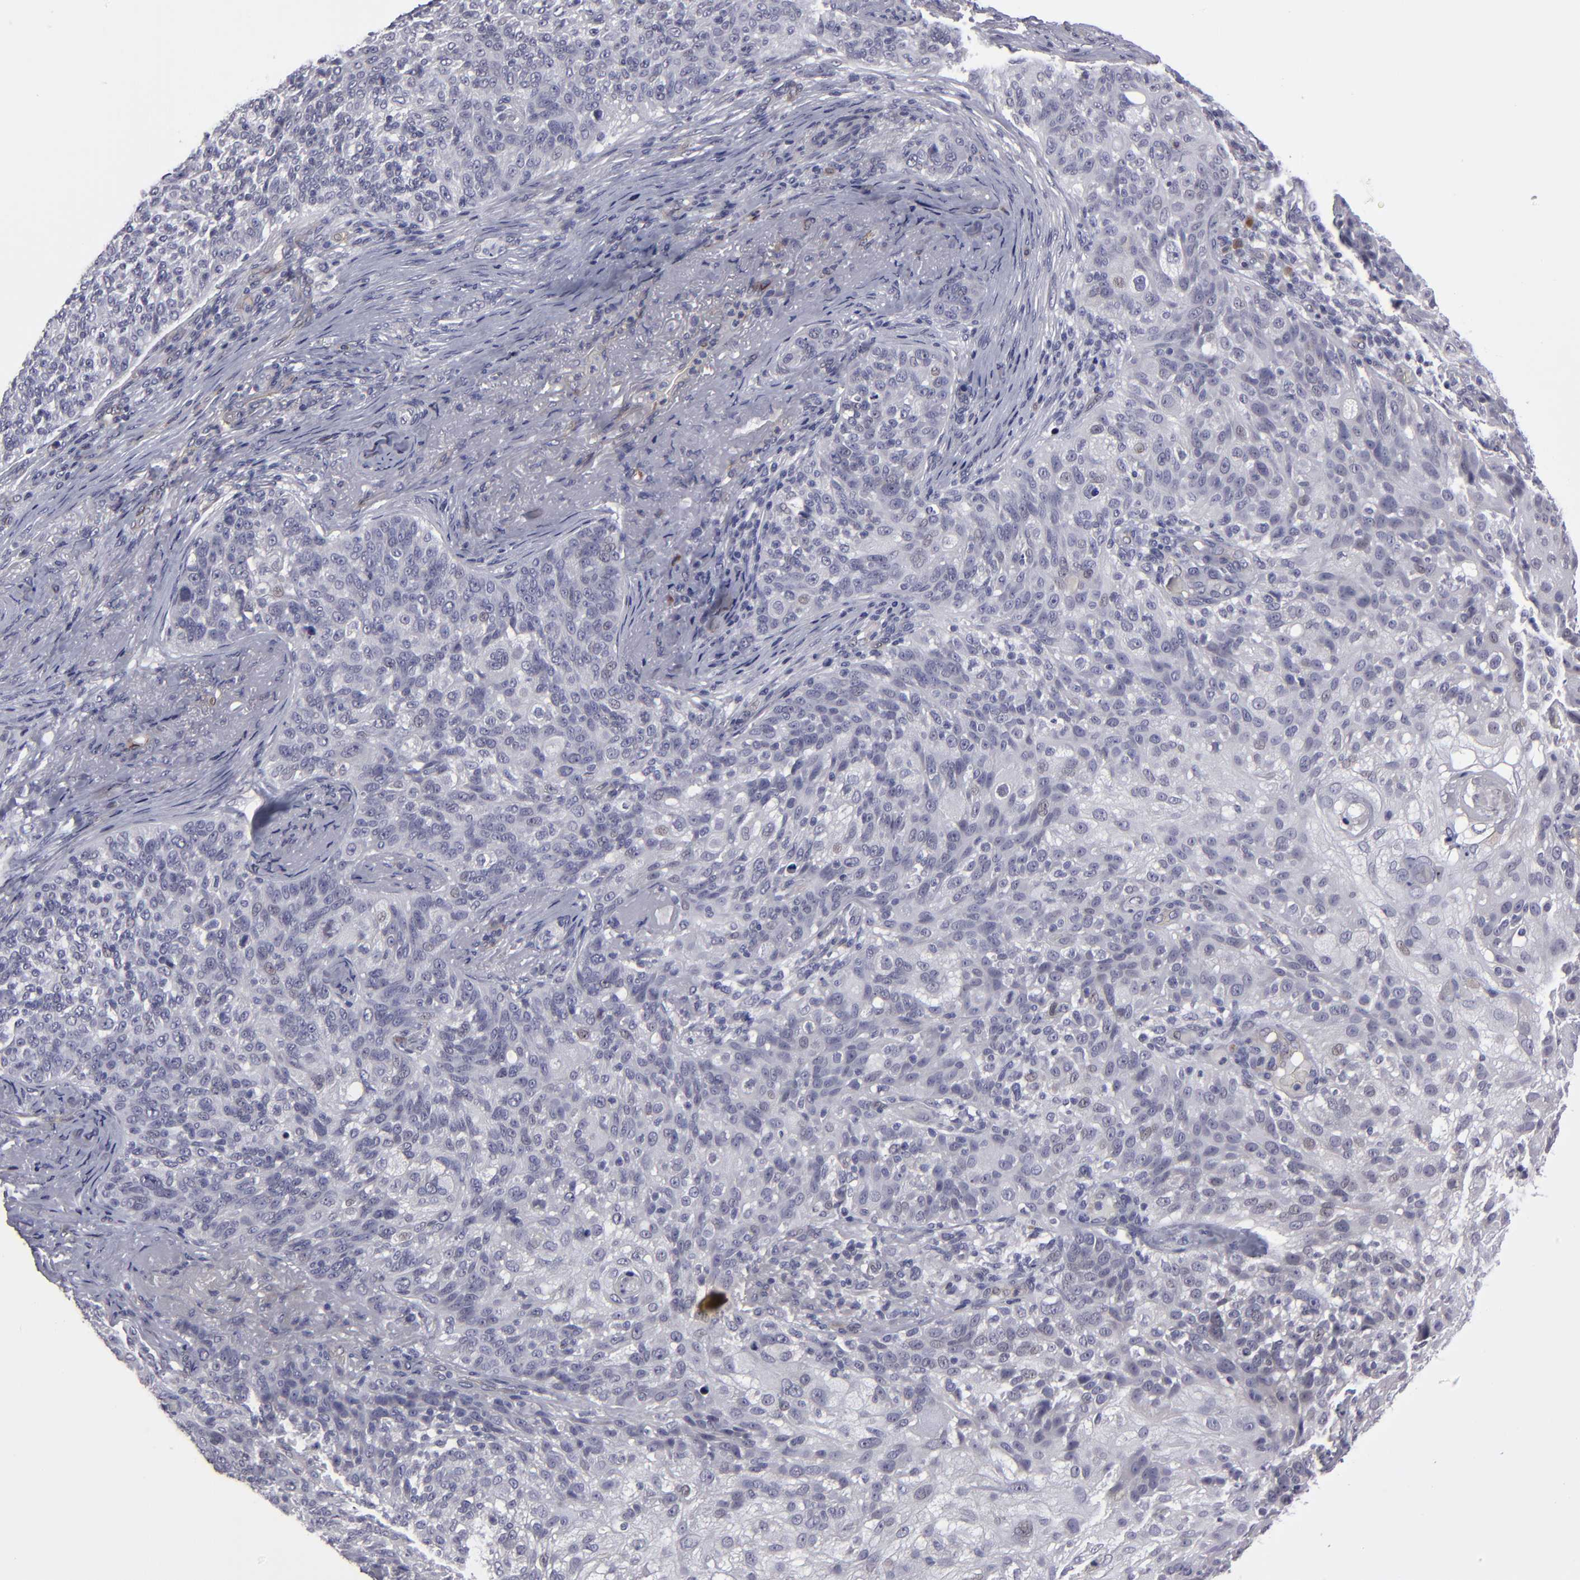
{"staining": {"intensity": "negative", "quantity": "none", "location": "none"}, "tissue": "skin cancer", "cell_type": "Tumor cells", "image_type": "cancer", "snomed": [{"axis": "morphology", "description": "Normal tissue, NOS"}, {"axis": "morphology", "description": "Squamous cell carcinoma, NOS"}, {"axis": "topography", "description": "Skin"}], "caption": "Immunohistochemistry micrograph of human skin cancer stained for a protein (brown), which demonstrates no staining in tumor cells.", "gene": "ZNF175", "patient": {"sex": "female", "age": 83}}